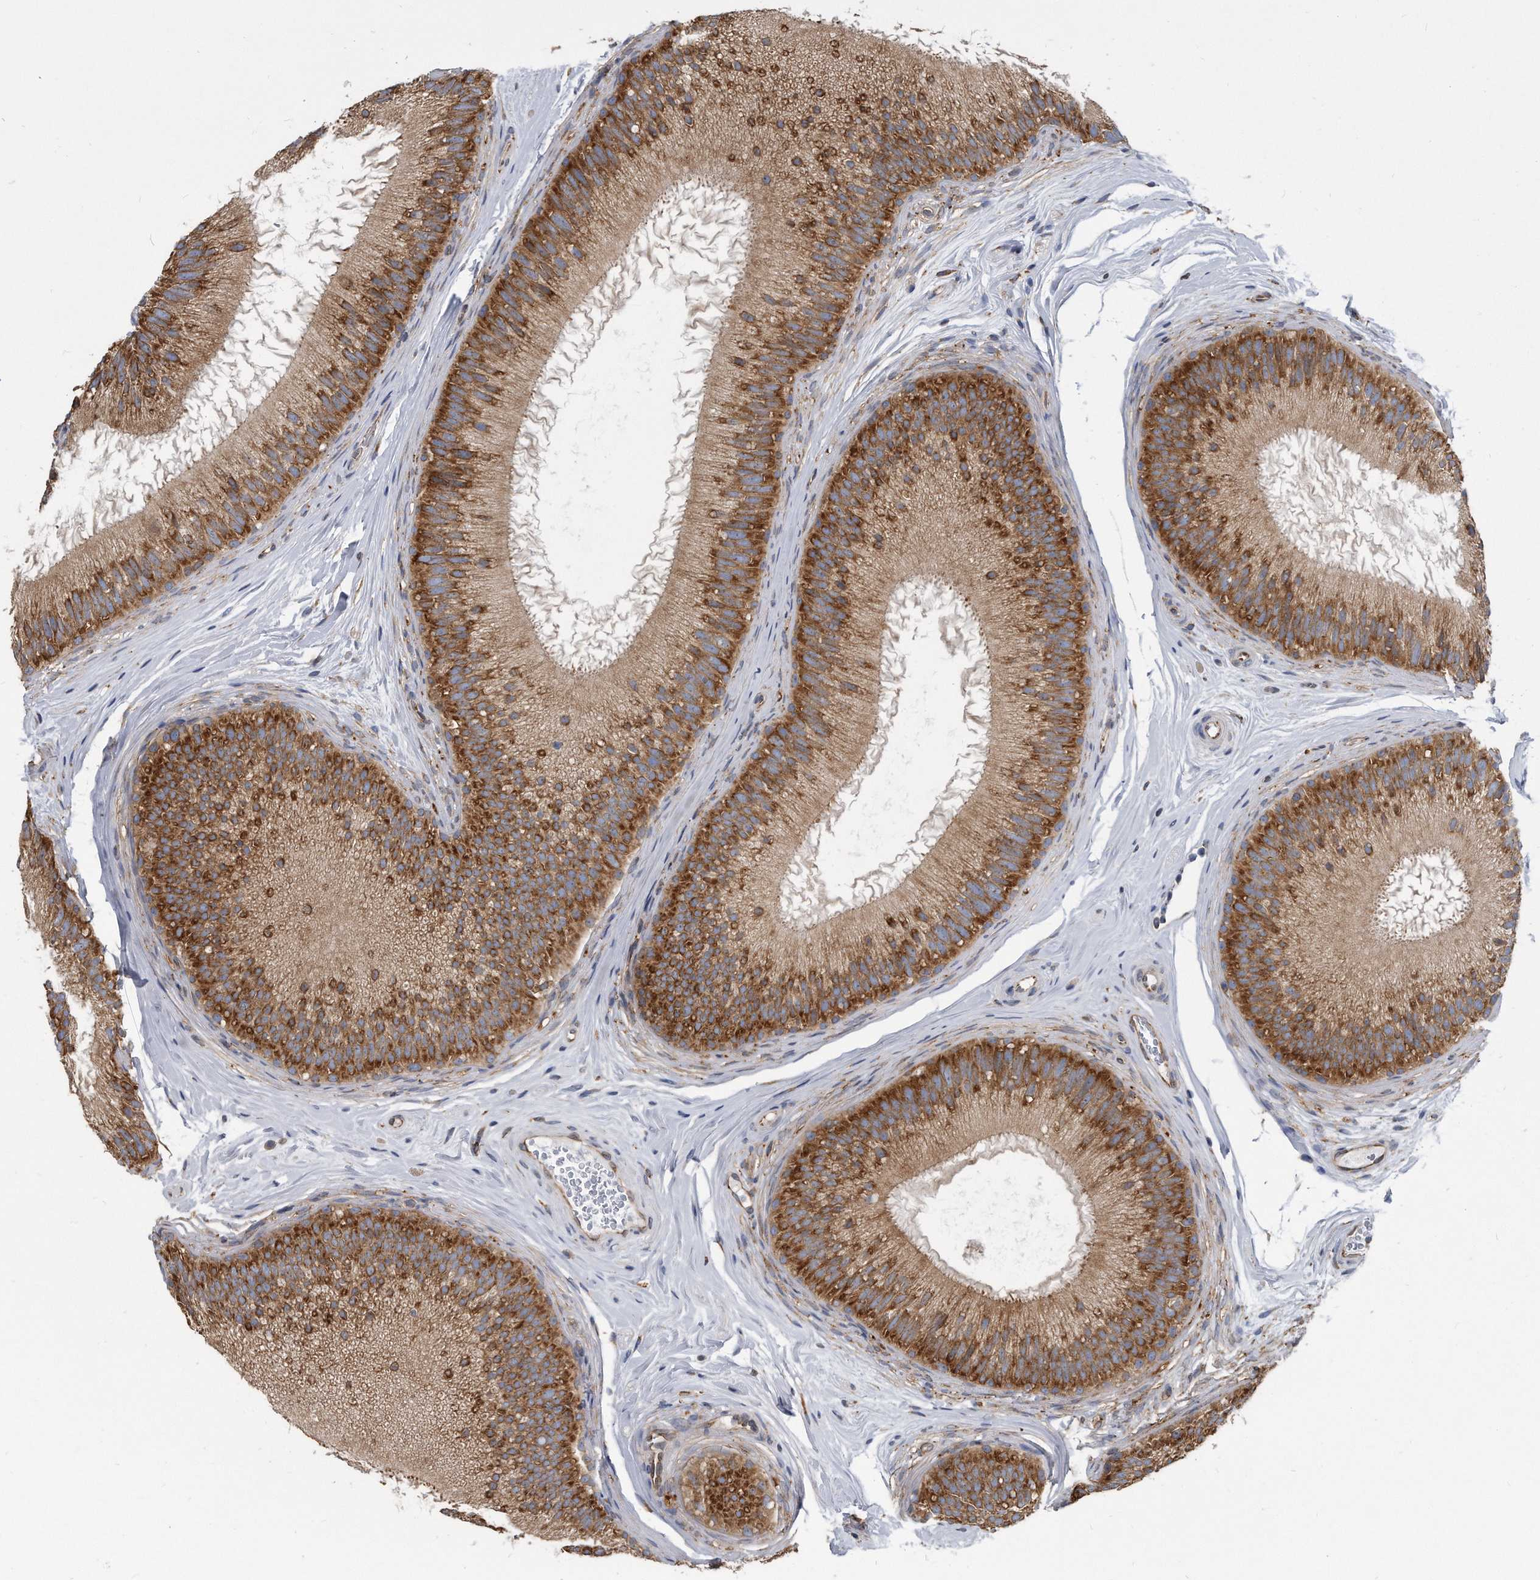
{"staining": {"intensity": "strong", "quantity": "25%-75%", "location": "cytoplasmic/membranous"}, "tissue": "epididymis", "cell_type": "Glandular cells", "image_type": "normal", "snomed": [{"axis": "morphology", "description": "Normal tissue, NOS"}, {"axis": "topography", "description": "Epididymis"}], "caption": "Immunohistochemistry image of unremarkable epididymis: epididymis stained using immunohistochemistry (IHC) demonstrates high levels of strong protein expression localized specifically in the cytoplasmic/membranous of glandular cells, appearing as a cytoplasmic/membranous brown color.", "gene": "CCDC47", "patient": {"sex": "male", "age": 45}}